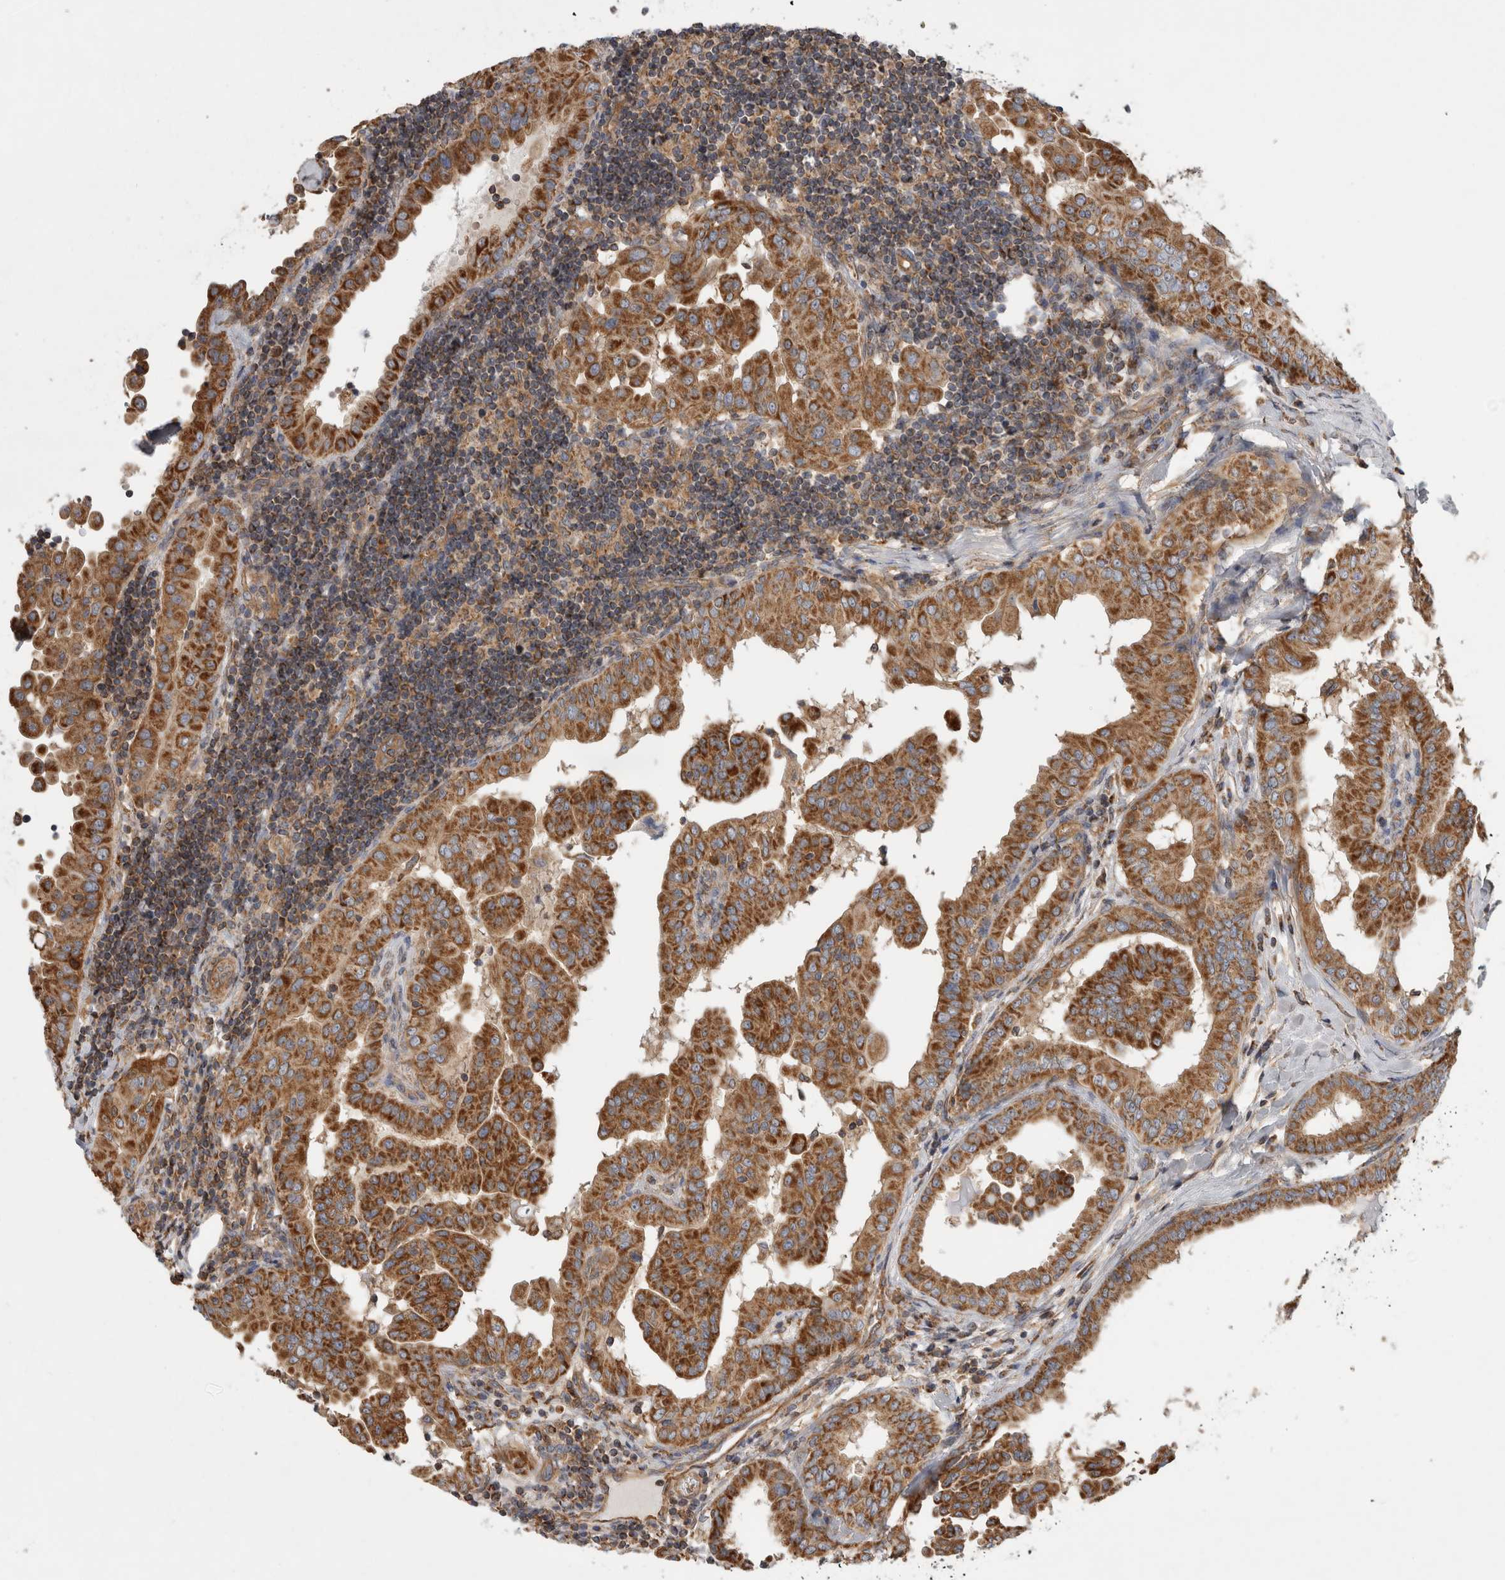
{"staining": {"intensity": "strong", "quantity": ">75%", "location": "cytoplasmic/membranous"}, "tissue": "thyroid cancer", "cell_type": "Tumor cells", "image_type": "cancer", "snomed": [{"axis": "morphology", "description": "Papillary adenocarcinoma, NOS"}, {"axis": "topography", "description": "Thyroid gland"}], "caption": "Protein staining of thyroid cancer (papillary adenocarcinoma) tissue shows strong cytoplasmic/membranous staining in about >75% of tumor cells. (Stains: DAB in brown, nuclei in blue, Microscopy: brightfield microscopy at high magnification).", "gene": "SFXN2", "patient": {"sex": "male", "age": 33}}